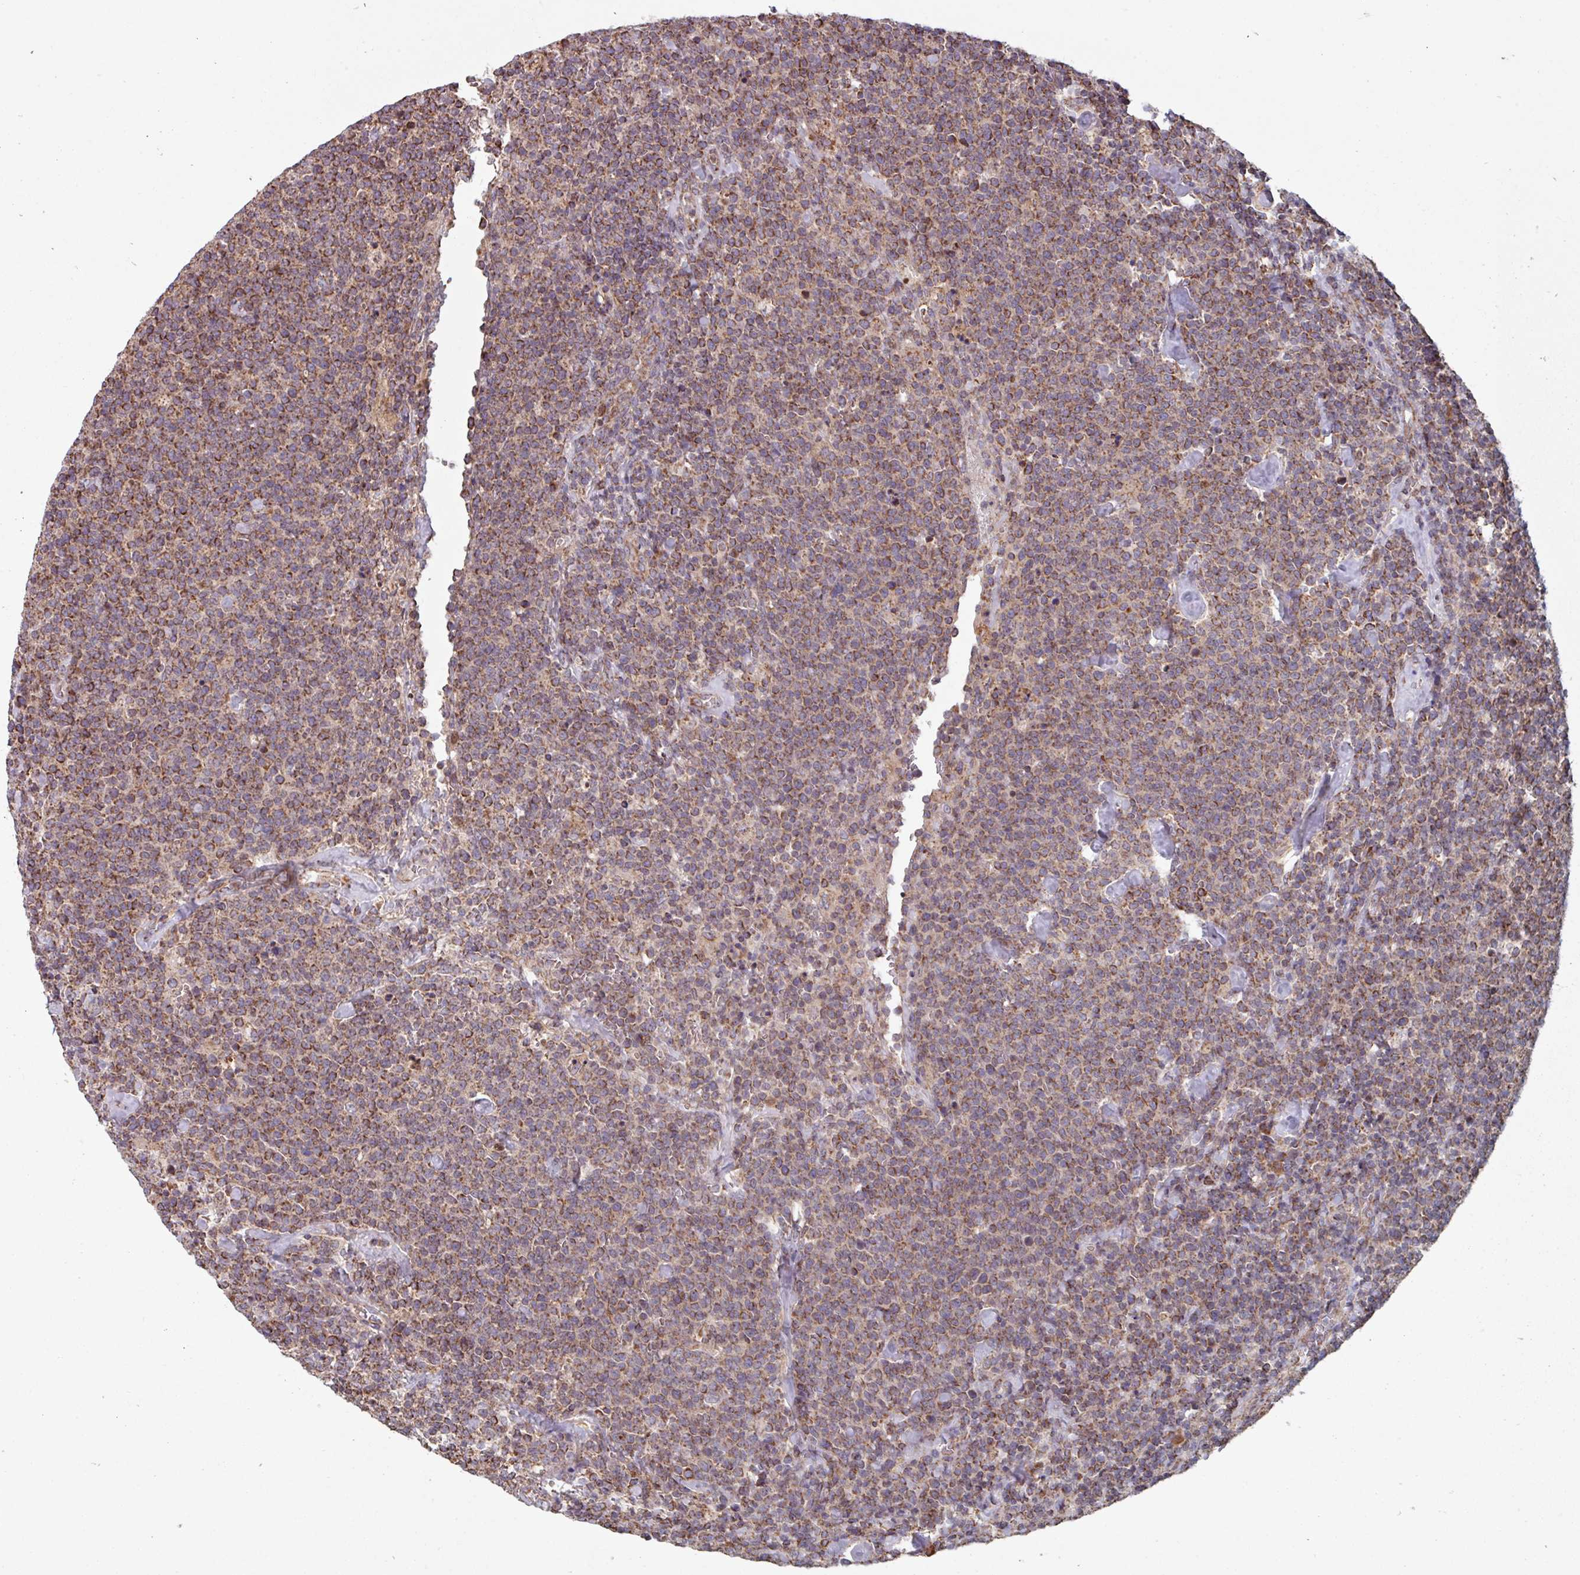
{"staining": {"intensity": "moderate", "quantity": ">75%", "location": "cytoplasmic/membranous"}, "tissue": "lymphoma", "cell_type": "Tumor cells", "image_type": "cancer", "snomed": [{"axis": "morphology", "description": "Malignant lymphoma, non-Hodgkin's type, High grade"}, {"axis": "topography", "description": "Lymph node"}], "caption": "A histopathology image of lymphoma stained for a protein exhibits moderate cytoplasmic/membranous brown staining in tumor cells.", "gene": "COX7C", "patient": {"sex": "male", "age": 61}}